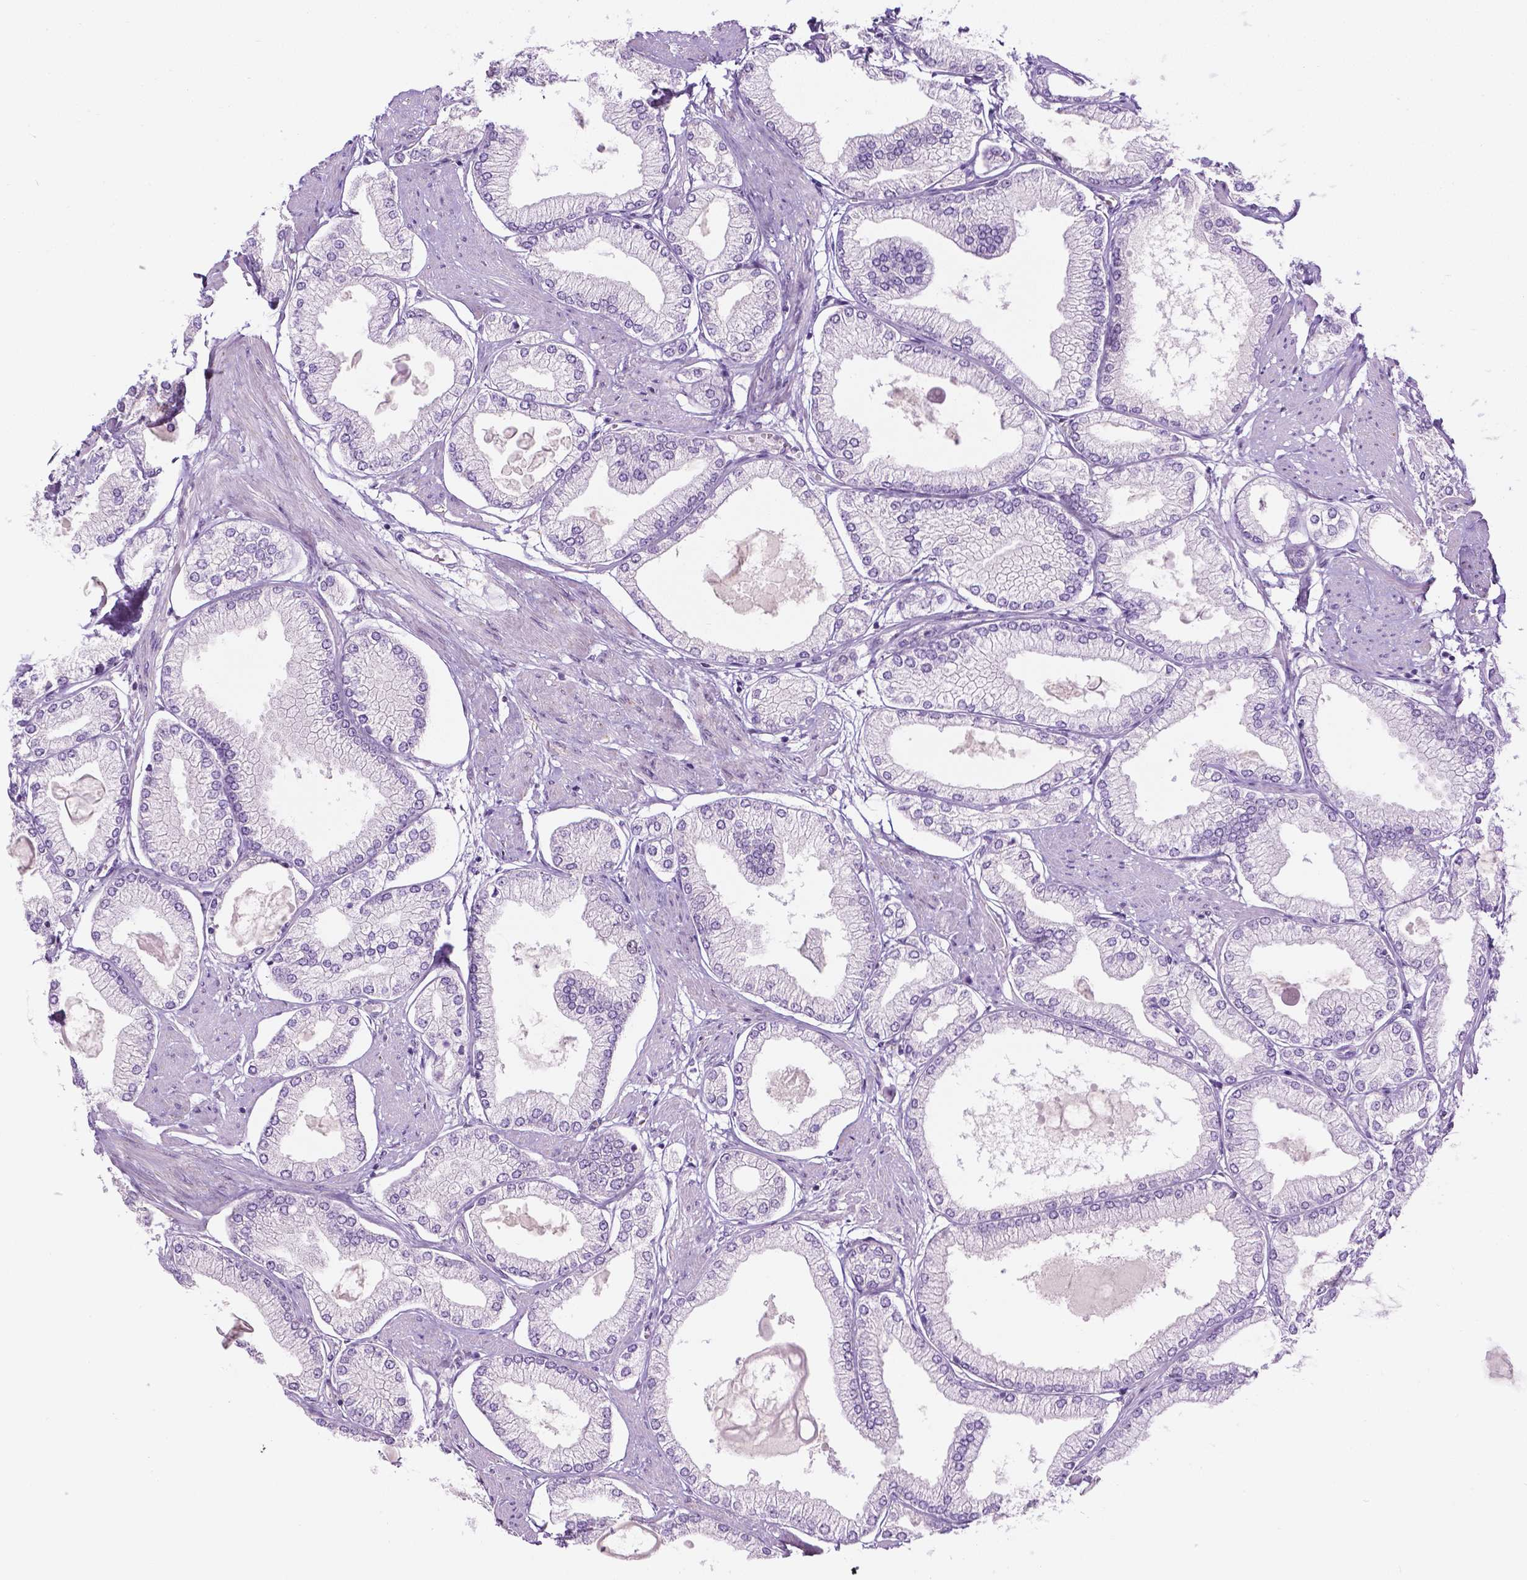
{"staining": {"intensity": "negative", "quantity": "none", "location": "none"}, "tissue": "prostate cancer", "cell_type": "Tumor cells", "image_type": "cancer", "snomed": [{"axis": "morphology", "description": "Adenocarcinoma, High grade"}, {"axis": "topography", "description": "Prostate"}], "caption": "Micrograph shows no protein expression in tumor cells of prostate high-grade adenocarcinoma tissue.", "gene": "DENND4A", "patient": {"sex": "male", "age": 68}}